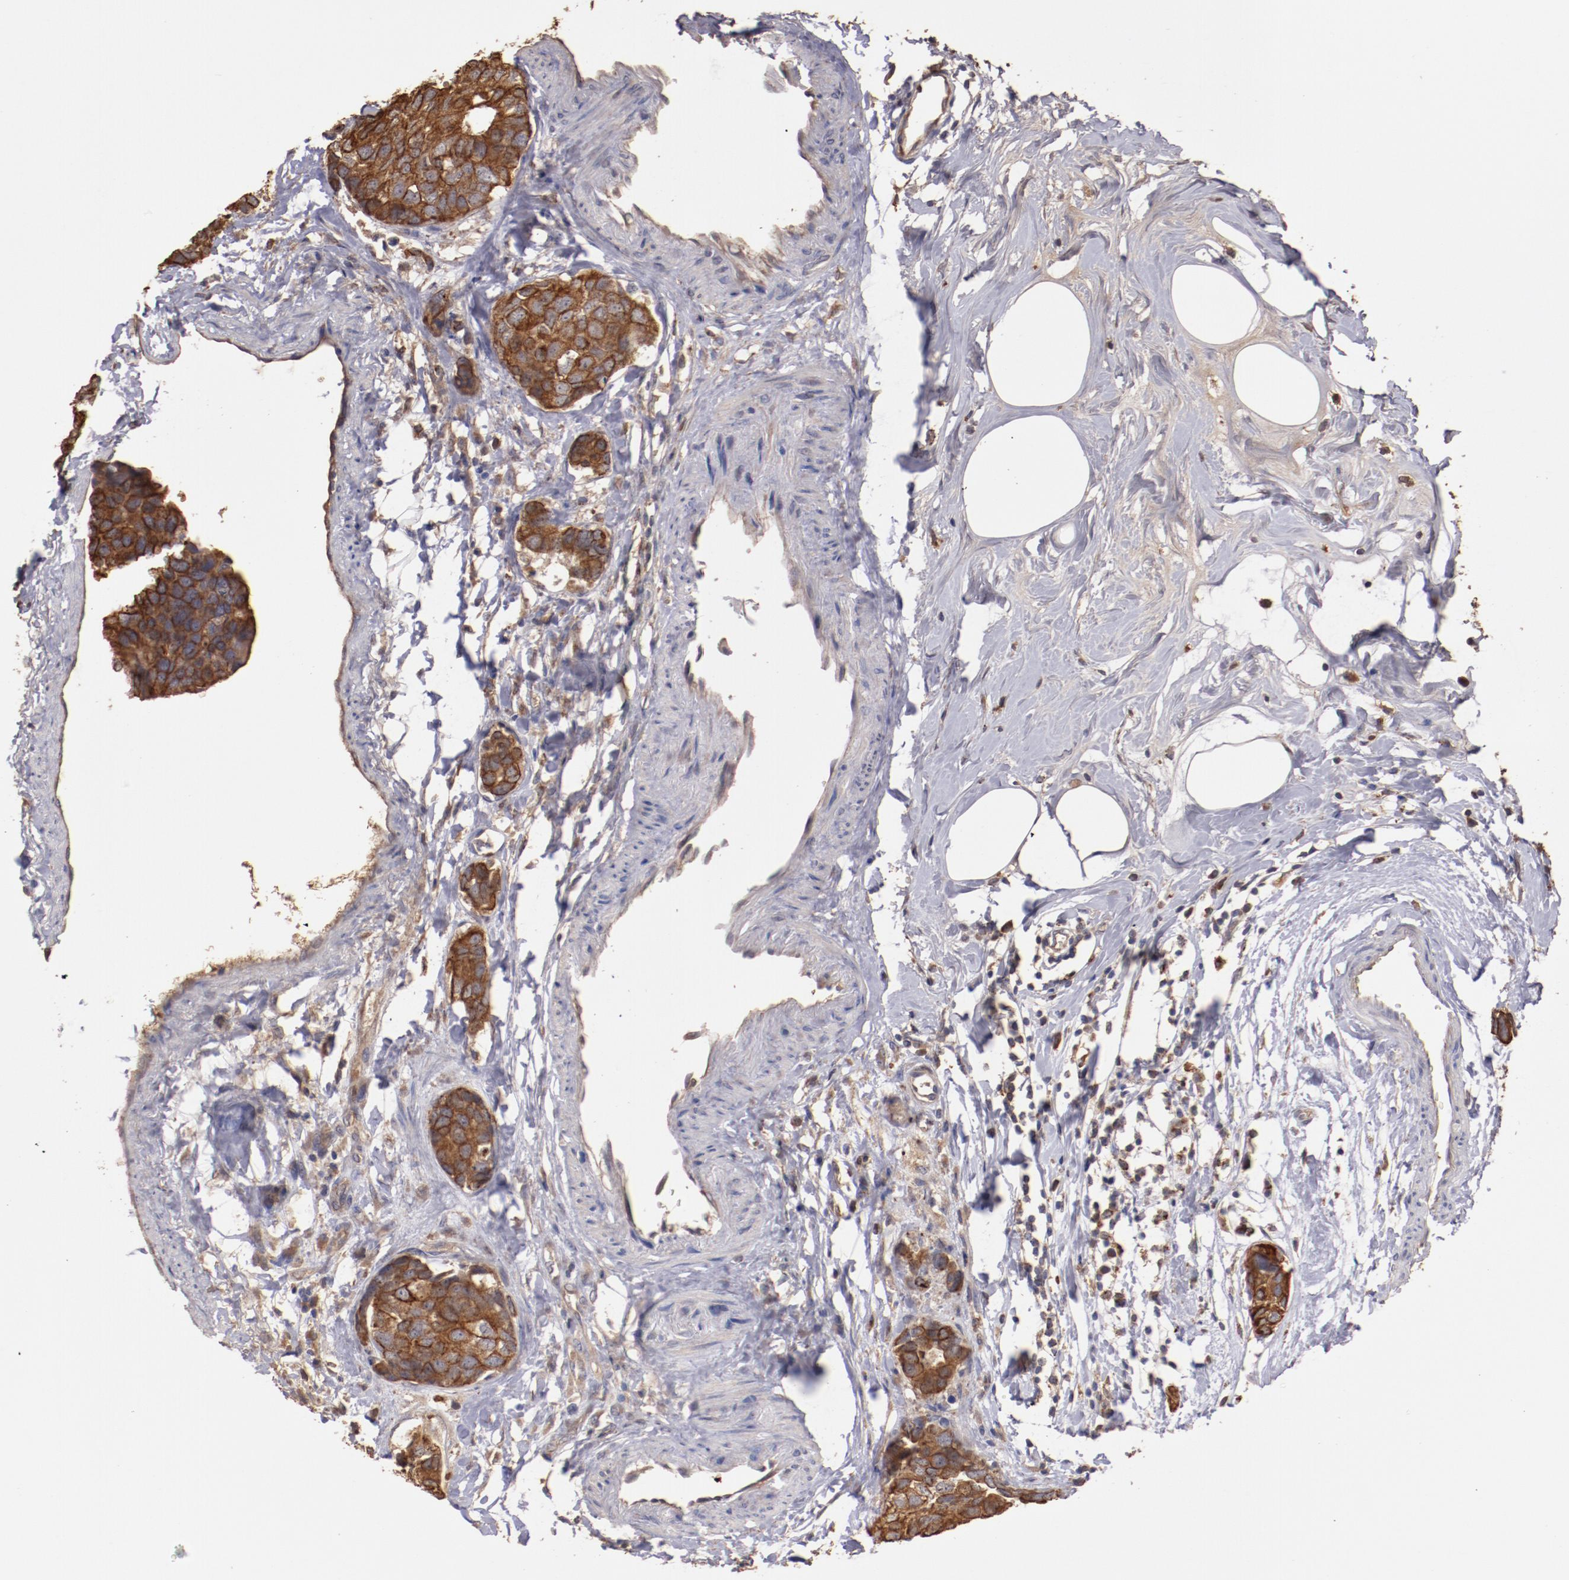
{"staining": {"intensity": "moderate", "quantity": ">75%", "location": "cytoplasmic/membranous"}, "tissue": "breast cancer", "cell_type": "Tumor cells", "image_type": "cancer", "snomed": [{"axis": "morphology", "description": "Normal tissue, NOS"}, {"axis": "morphology", "description": "Duct carcinoma"}, {"axis": "topography", "description": "Breast"}], "caption": "Protein staining of breast cancer tissue demonstrates moderate cytoplasmic/membranous expression in approximately >75% of tumor cells.", "gene": "SRRD", "patient": {"sex": "female", "age": 50}}